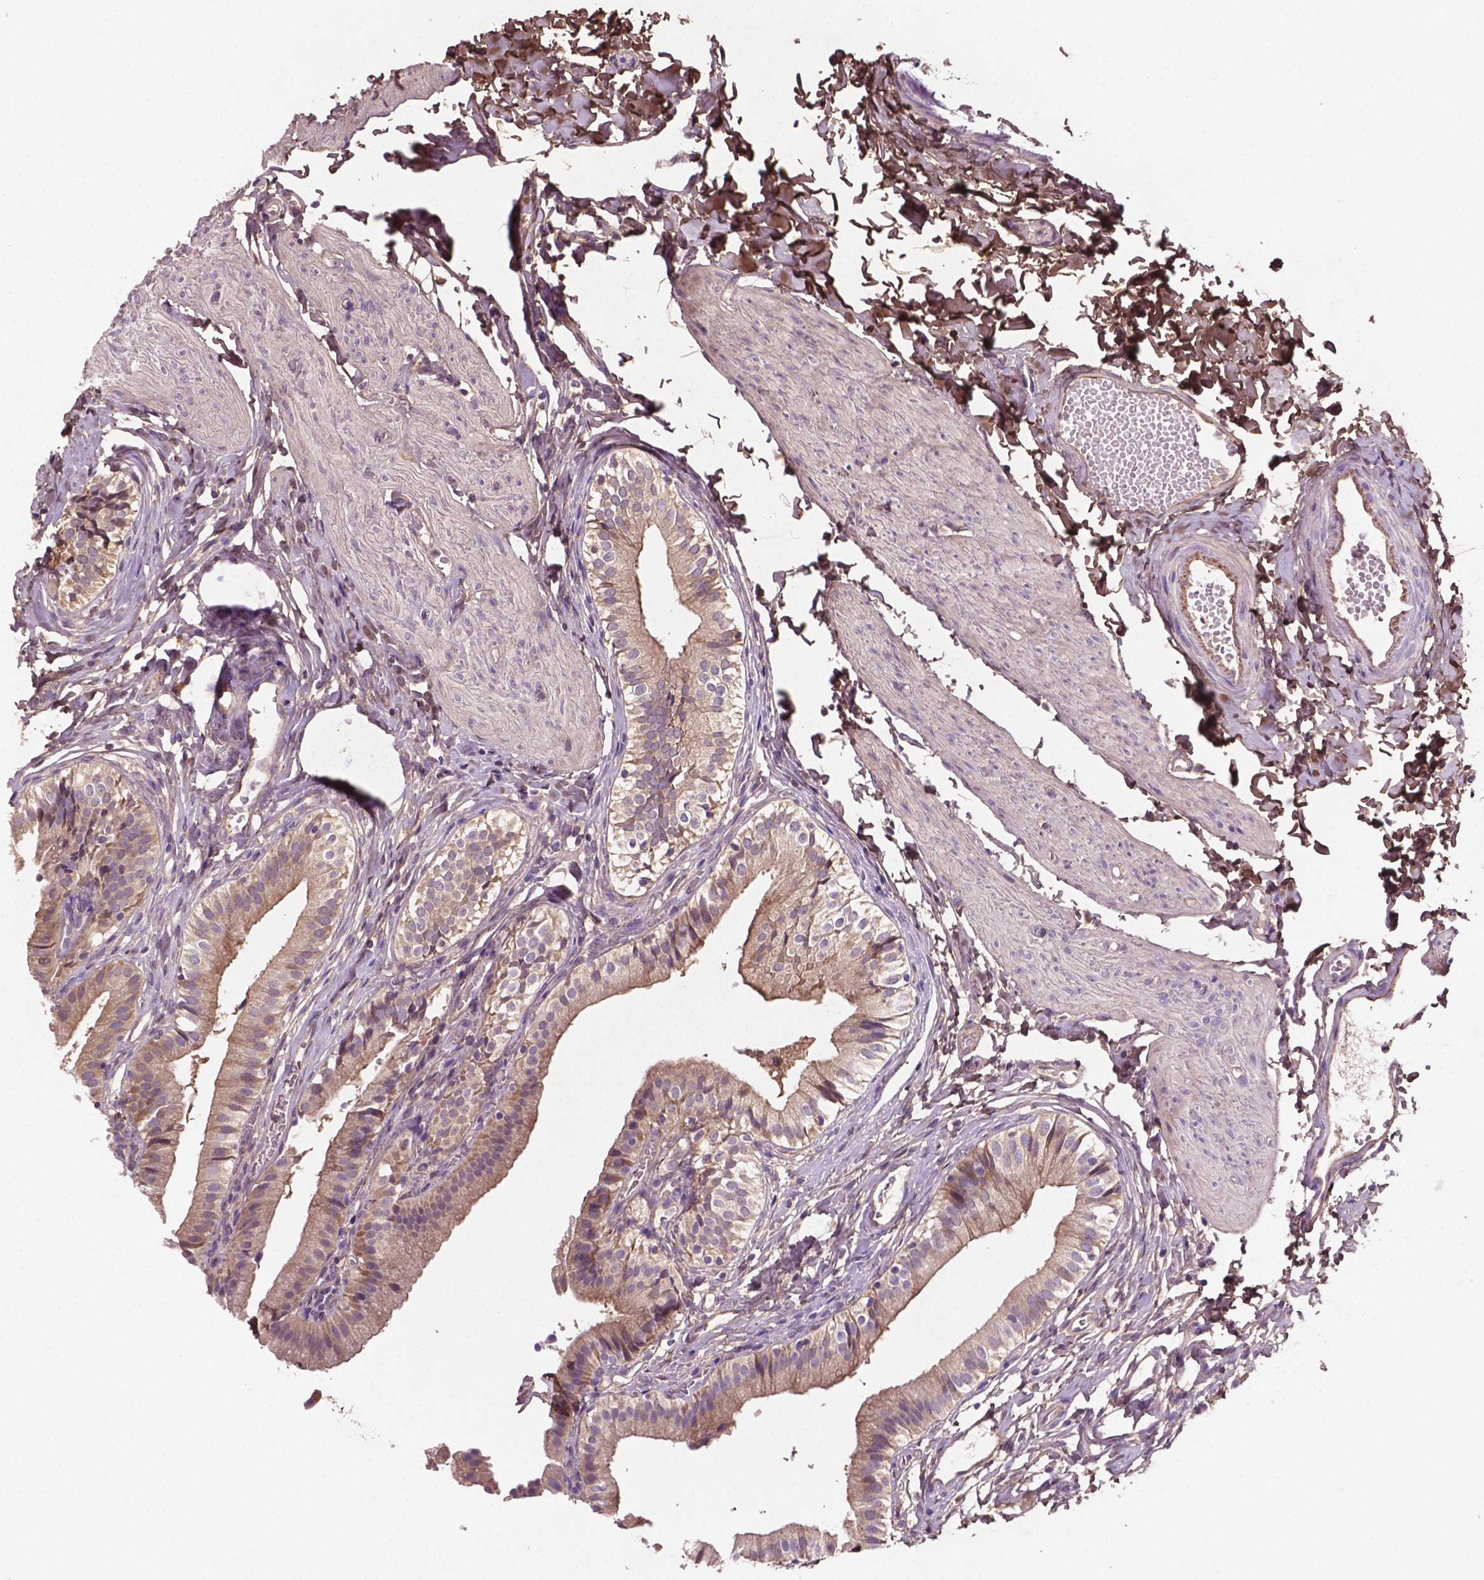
{"staining": {"intensity": "moderate", "quantity": ">75%", "location": "cytoplasmic/membranous"}, "tissue": "gallbladder", "cell_type": "Glandular cells", "image_type": "normal", "snomed": [{"axis": "morphology", "description": "Normal tissue, NOS"}, {"axis": "topography", "description": "Gallbladder"}], "caption": "This is an image of IHC staining of unremarkable gallbladder, which shows moderate positivity in the cytoplasmic/membranous of glandular cells.", "gene": "GJA9", "patient": {"sex": "female", "age": 47}}